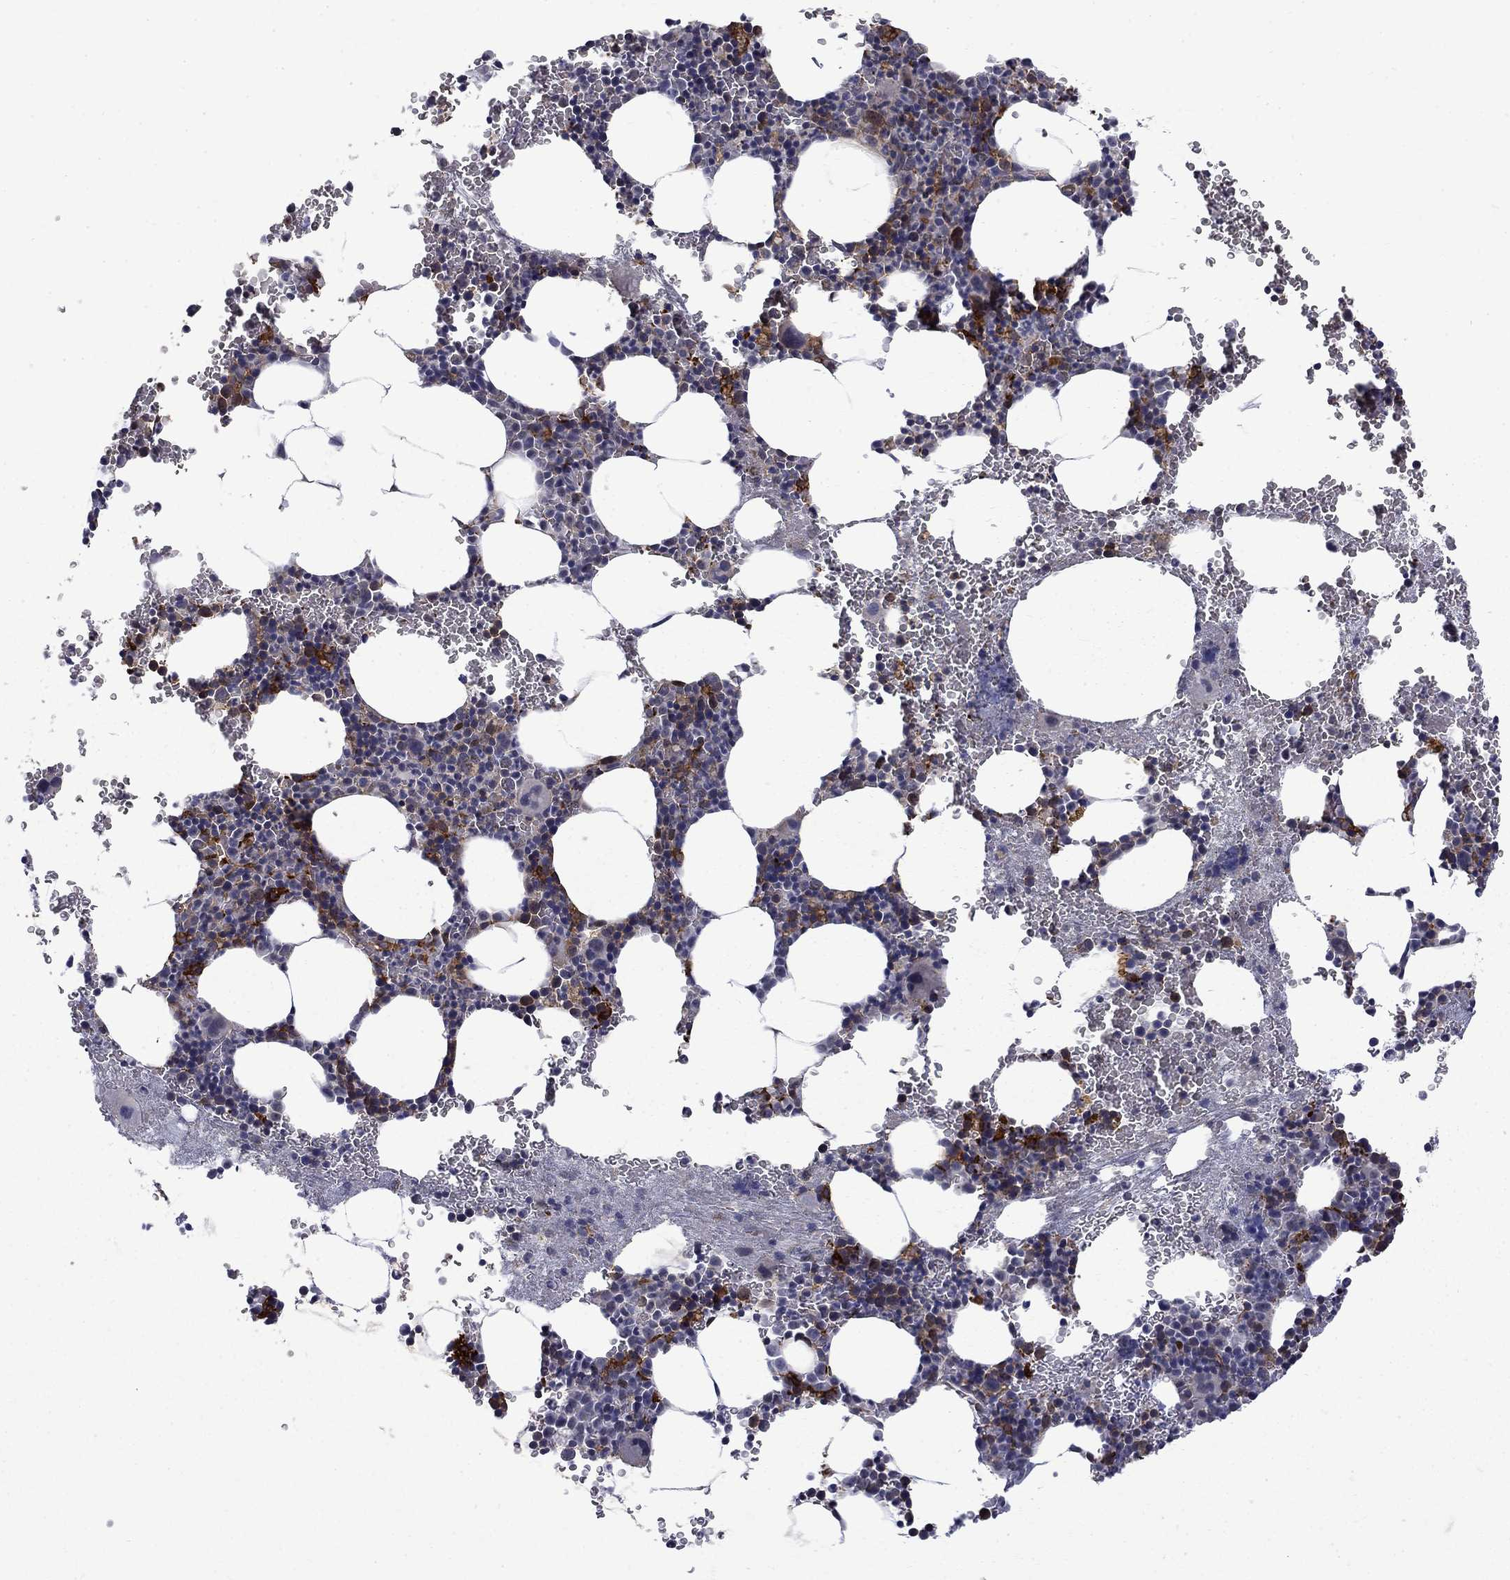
{"staining": {"intensity": "strong", "quantity": "<25%", "location": "cytoplasmic/membranous"}, "tissue": "bone marrow", "cell_type": "Hematopoietic cells", "image_type": "normal", "snomed": [{"axis": "morphology", "description": "Normal tissue, NOS"}, {"axis": "topography", "description": "Bone marrow"}], "caption": "Normal bone marrow demonstrates strong cytoplasmic/membranous staining in approximately <25% of hematopoietic cells, visualized by immunohistochemistry.", "gene": "PCBP2", "patient": {"sex": "male", "age": 50}}